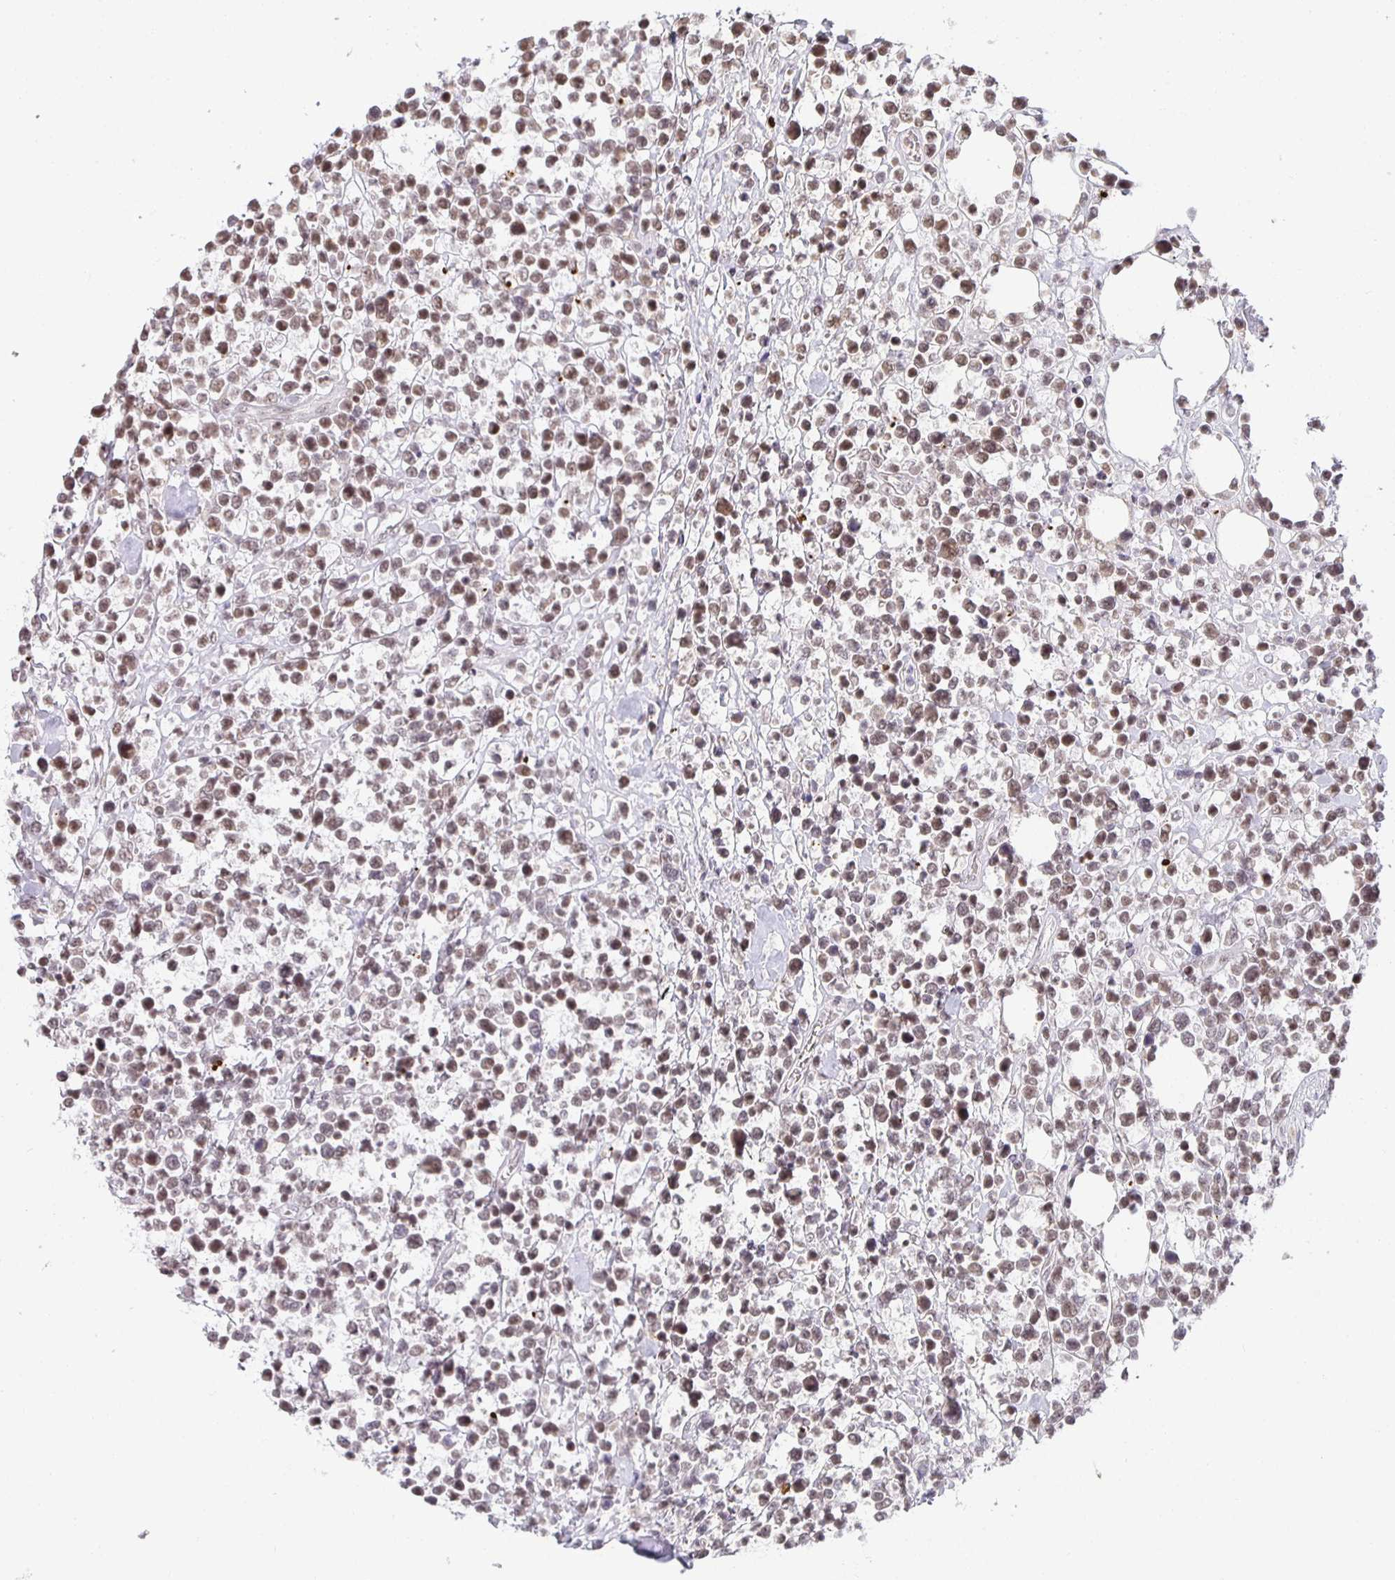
{"staining": {"intensity": "moderate", "quantity": ">75%", "location": "nuclear"}, "tissue": "lymphoma", "cell_type": "Tumor cells", "image_type": "cancer", "snomed": [{"axis": "morphology", "description": "Malignant lymphoma, non-Hodgkin's type, Low grade"}, {"axis": "topography", "description": "Lymph node"}], "caption": "Immunohistochemistry staining of lymphoma, which exhibits medium levels of moderate nuclear expression in approximately >75% of tumor cells indicating moderate nuclear protein positivity. The staining was performed using DAB (3,3'-diaminobenzidine) (brown) for protein detection and nuclei were counterstained in hematoxylin (blue).", "gene": "SMARCA2", "patient": {"sex": "male", "age": 60}}